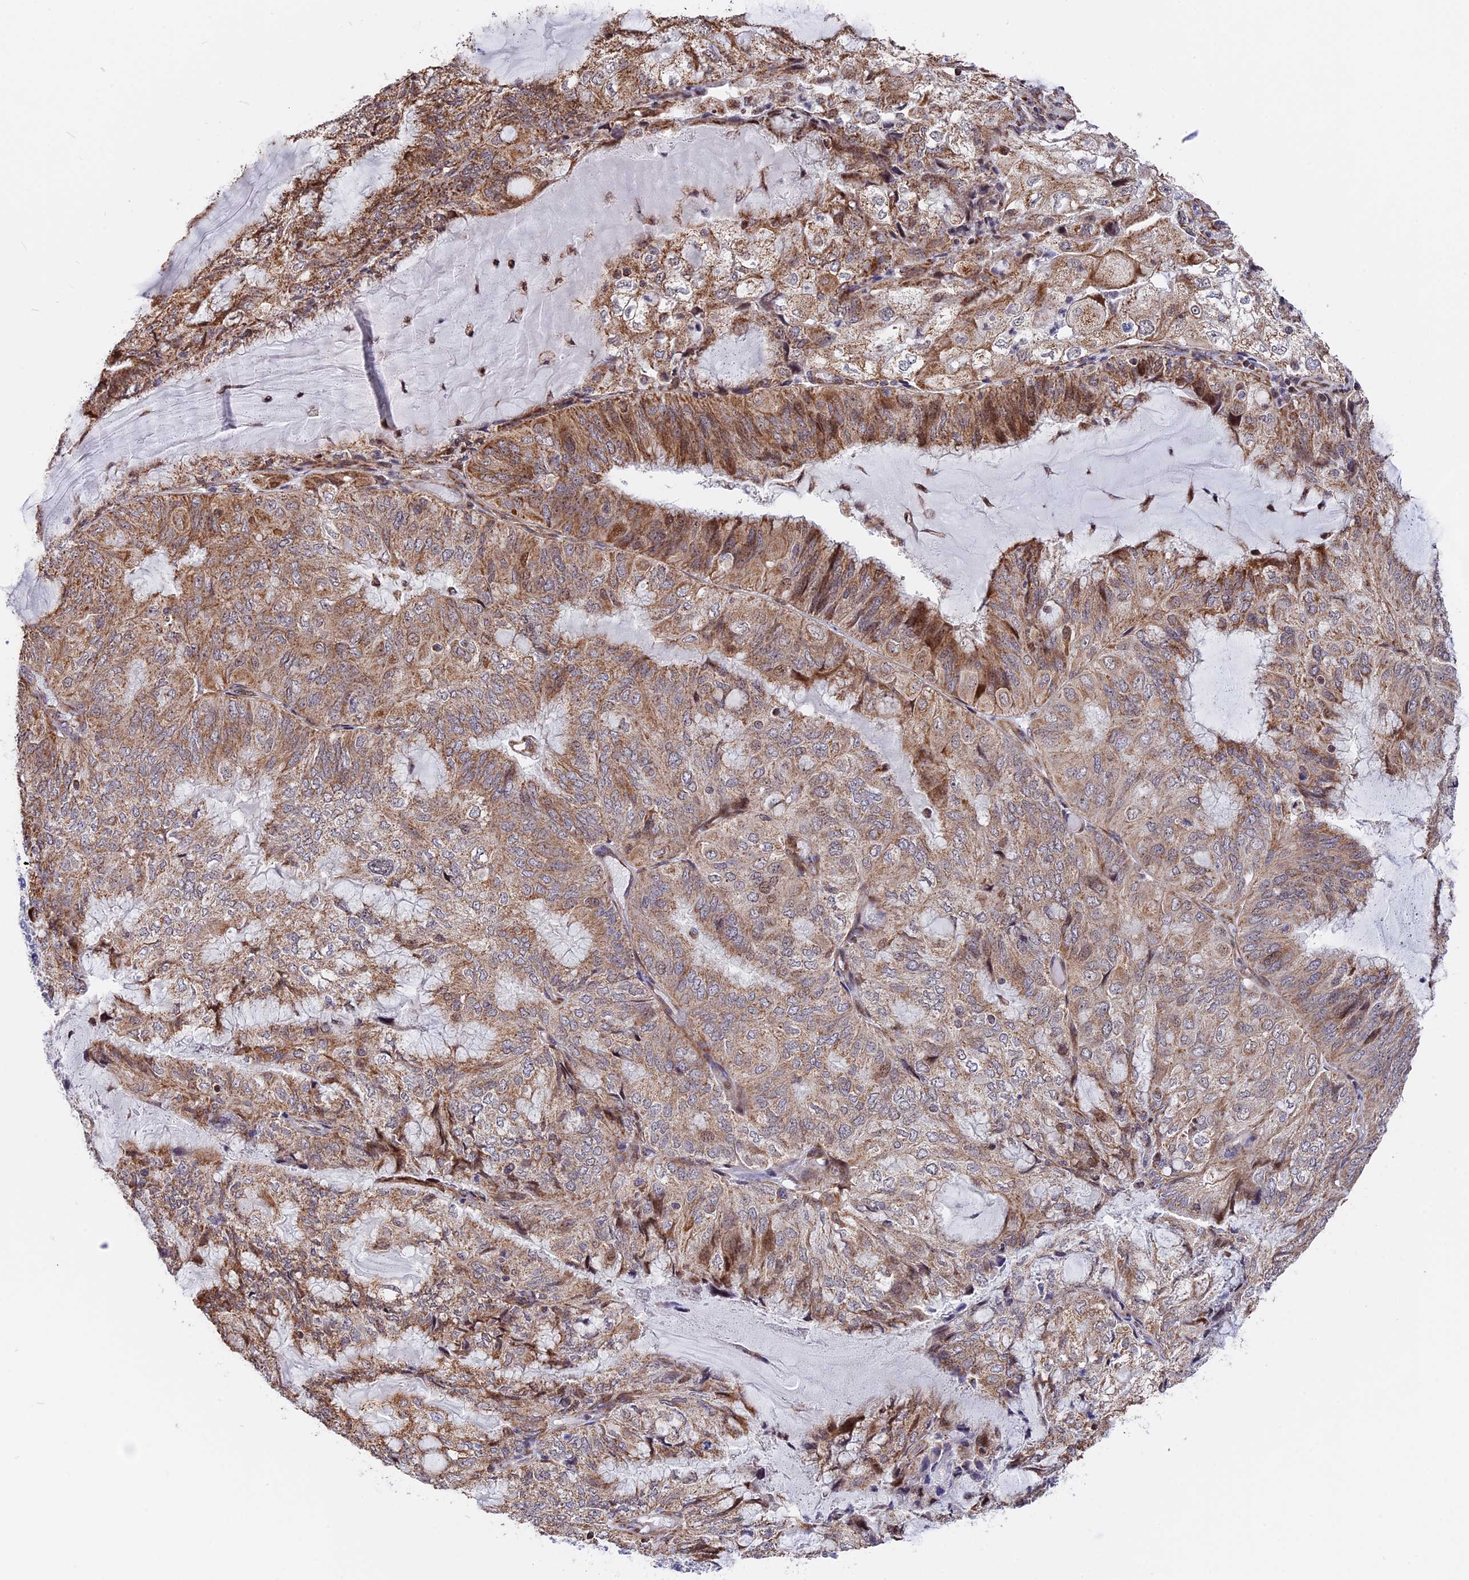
{"staining": {"intensity": "moderate", "quantity": ">75%", "location": "cytoplasmic/membranous"}, "tissue": "endometrial cancer", "cell_type": "Tumor cells", "image_type": "cancer", "snomed": [{"axis": "morphology", "description": "Adenocarcinoma, NOS"}, {"axis": "topography", "description": "Endometrium"}], "caption": "Endometrial cancer (adenocarcinoma) stained with a brown dye displays moderate cytoplasmic/membranous positive positivity in approximately >75% of tumor cells.", "gene": "FAM174C", "patient": {"sex": "female", "age": 81}}